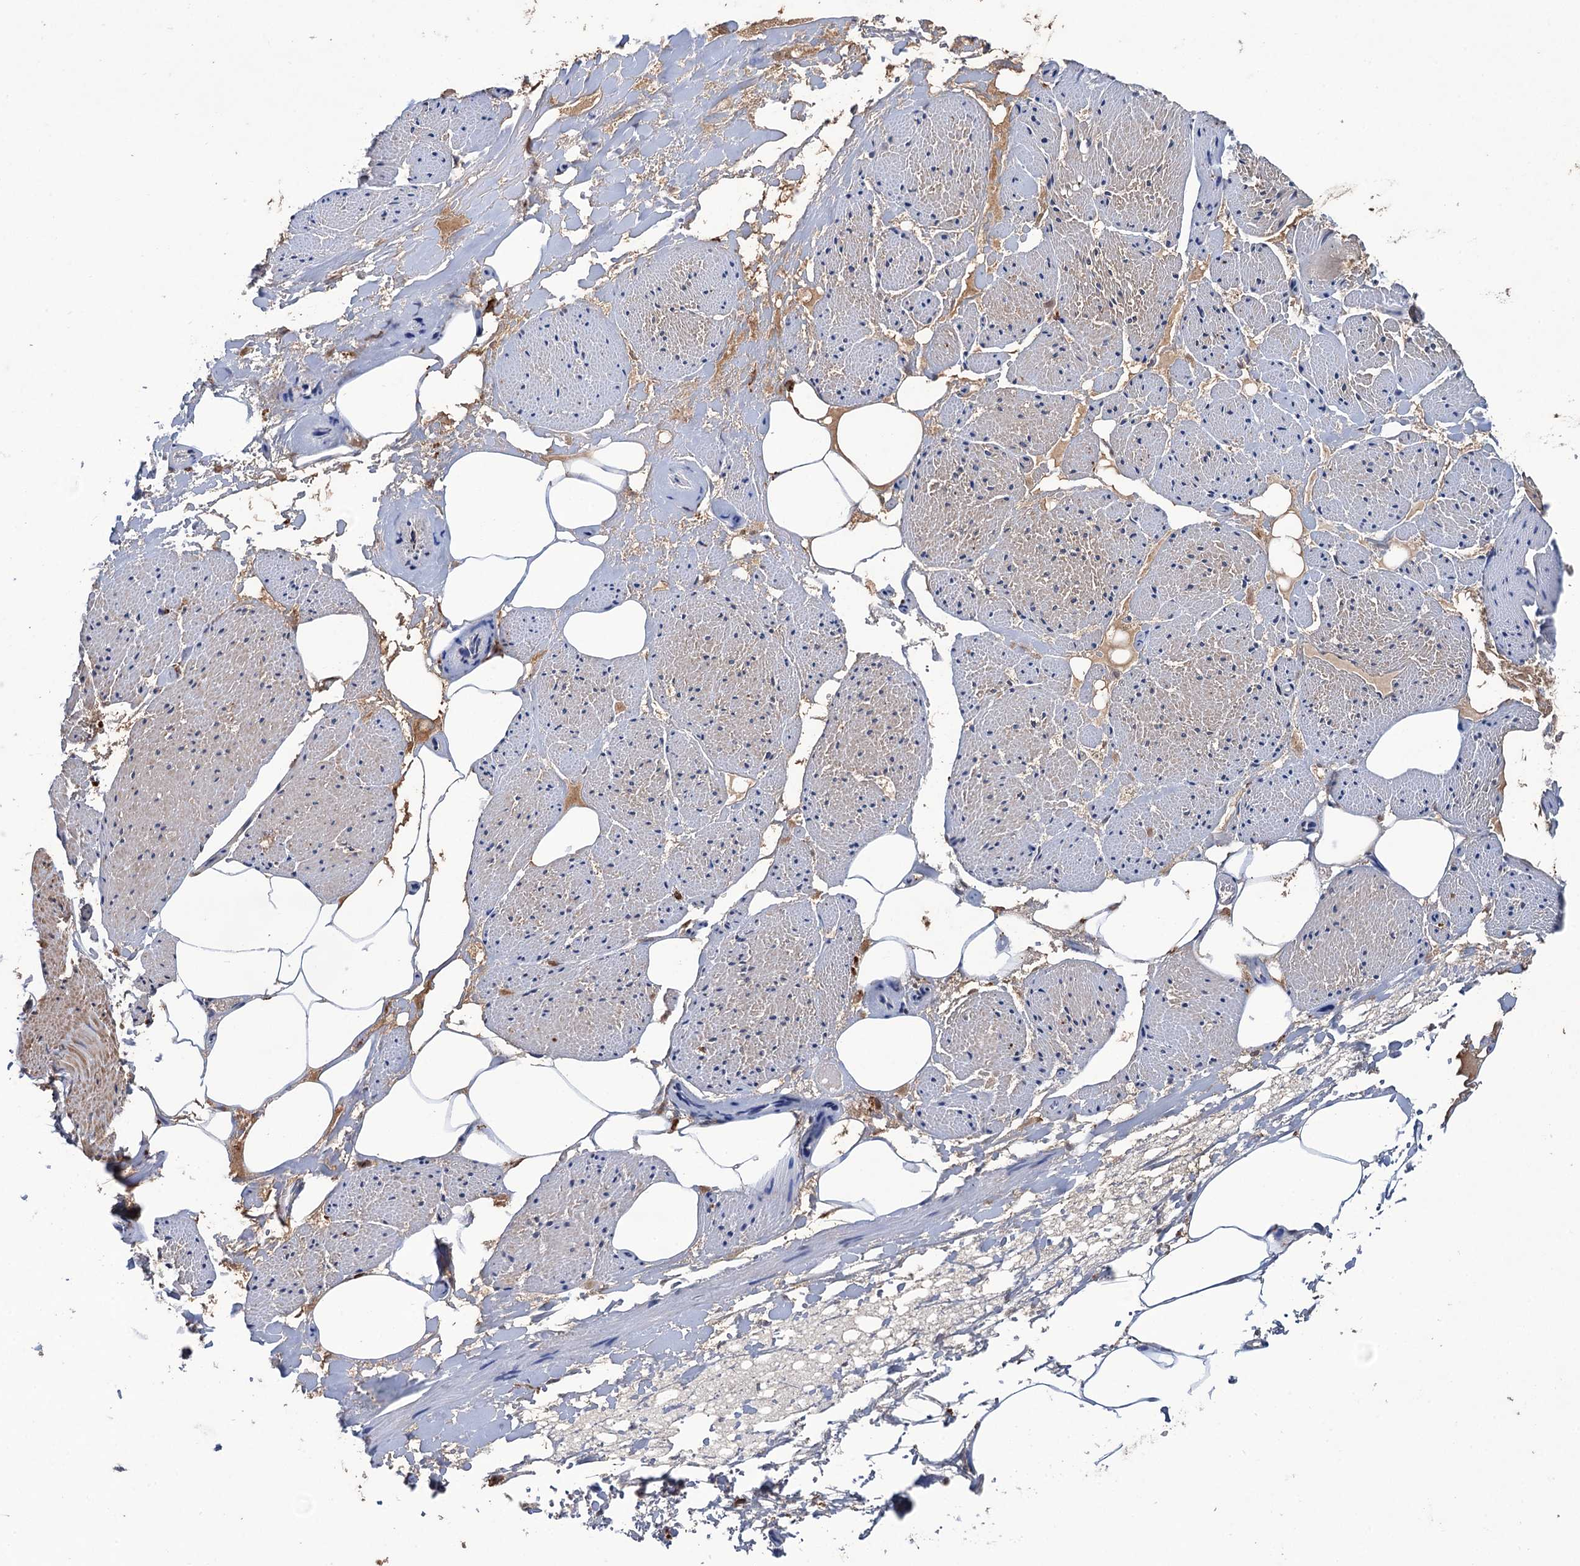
{"staining": {"intensity": "negative", "quantity": "none", "location": "none"}, "tissue": "adipose tissue", "cell_type": "Adipocytes", "image_type": "normal", "snomed": [{"axis": "morphology", "description": "Normal tissue, NOS"}, {"axis": "morphology", "description": "Adenocarcinoma, Low grade"}, {"axis": "topography", "description": "Prostate"}, {"axis": "topography", "description": "Peripheral nerve tissue"}], "caption": "Adipose tissue was stained to show a protein in brown. There is no significant expression in adipocytes. (Brightfield microscopy of DAB immunohistochemistry (IHC) at high magnification).", "gene": "ZNF438", "patient": {"sex": "male", "age": 63}}